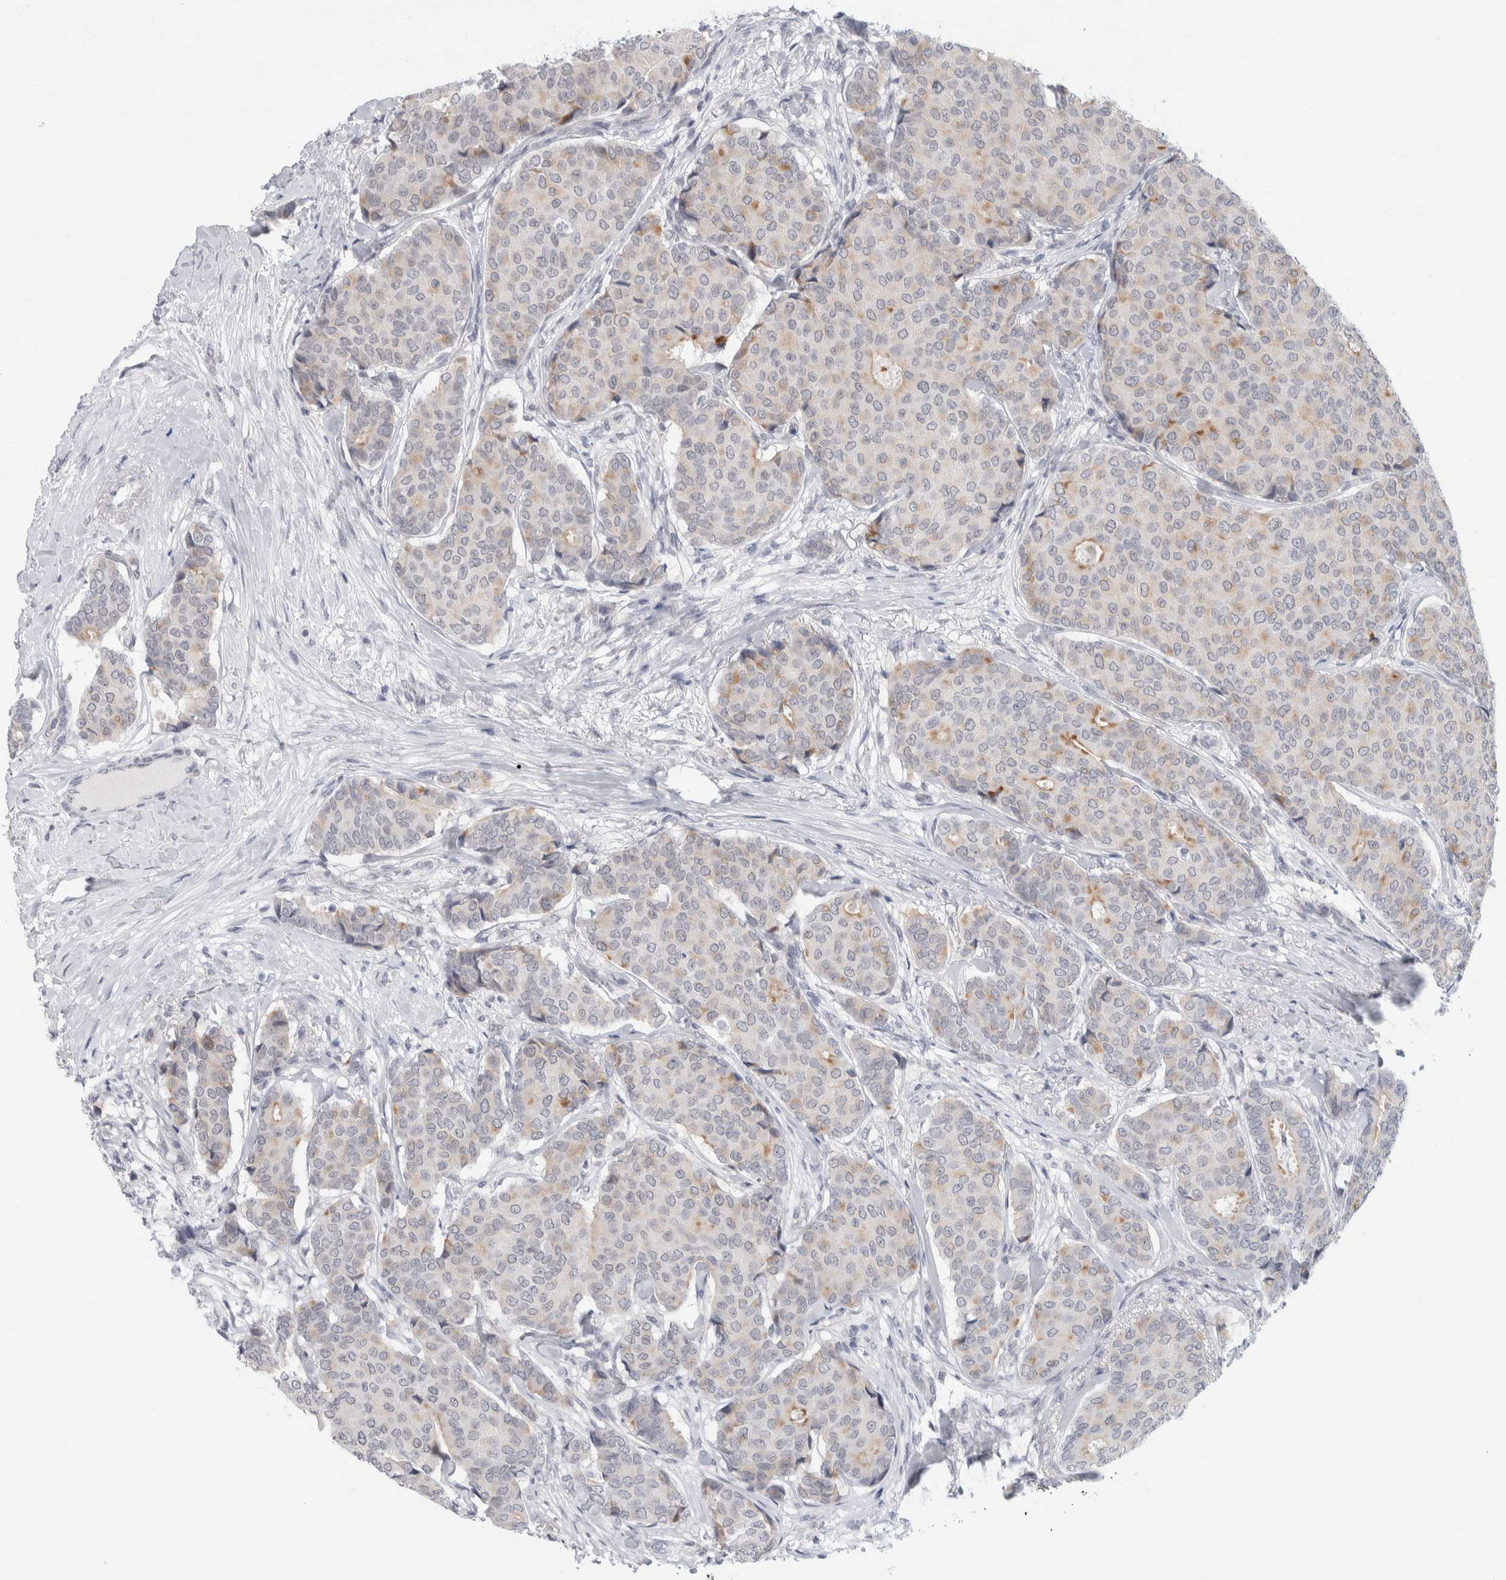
{"staining": {"intensity": "moderate", "quantity": "<25%", "location": "cytoplasmic/membranous"}, "tissue": "breast cancer", "cell_type": "Tumor cells", "image_type": "cancer", "snomed": [{"axis": "morphology", "description": "Duct carcinoma"}, {"axis": "topography", "description": "Breast"}], "caption": "Protein staining by immunohistochemistry (IHC) demonstrates moderate cytoplasmic/membranous expression in about <25% of tumor cells in infiltrating ductal carcinoma (breast).", "gene": "NIPA1", "patient": {"sex": "female", "age": 75}}